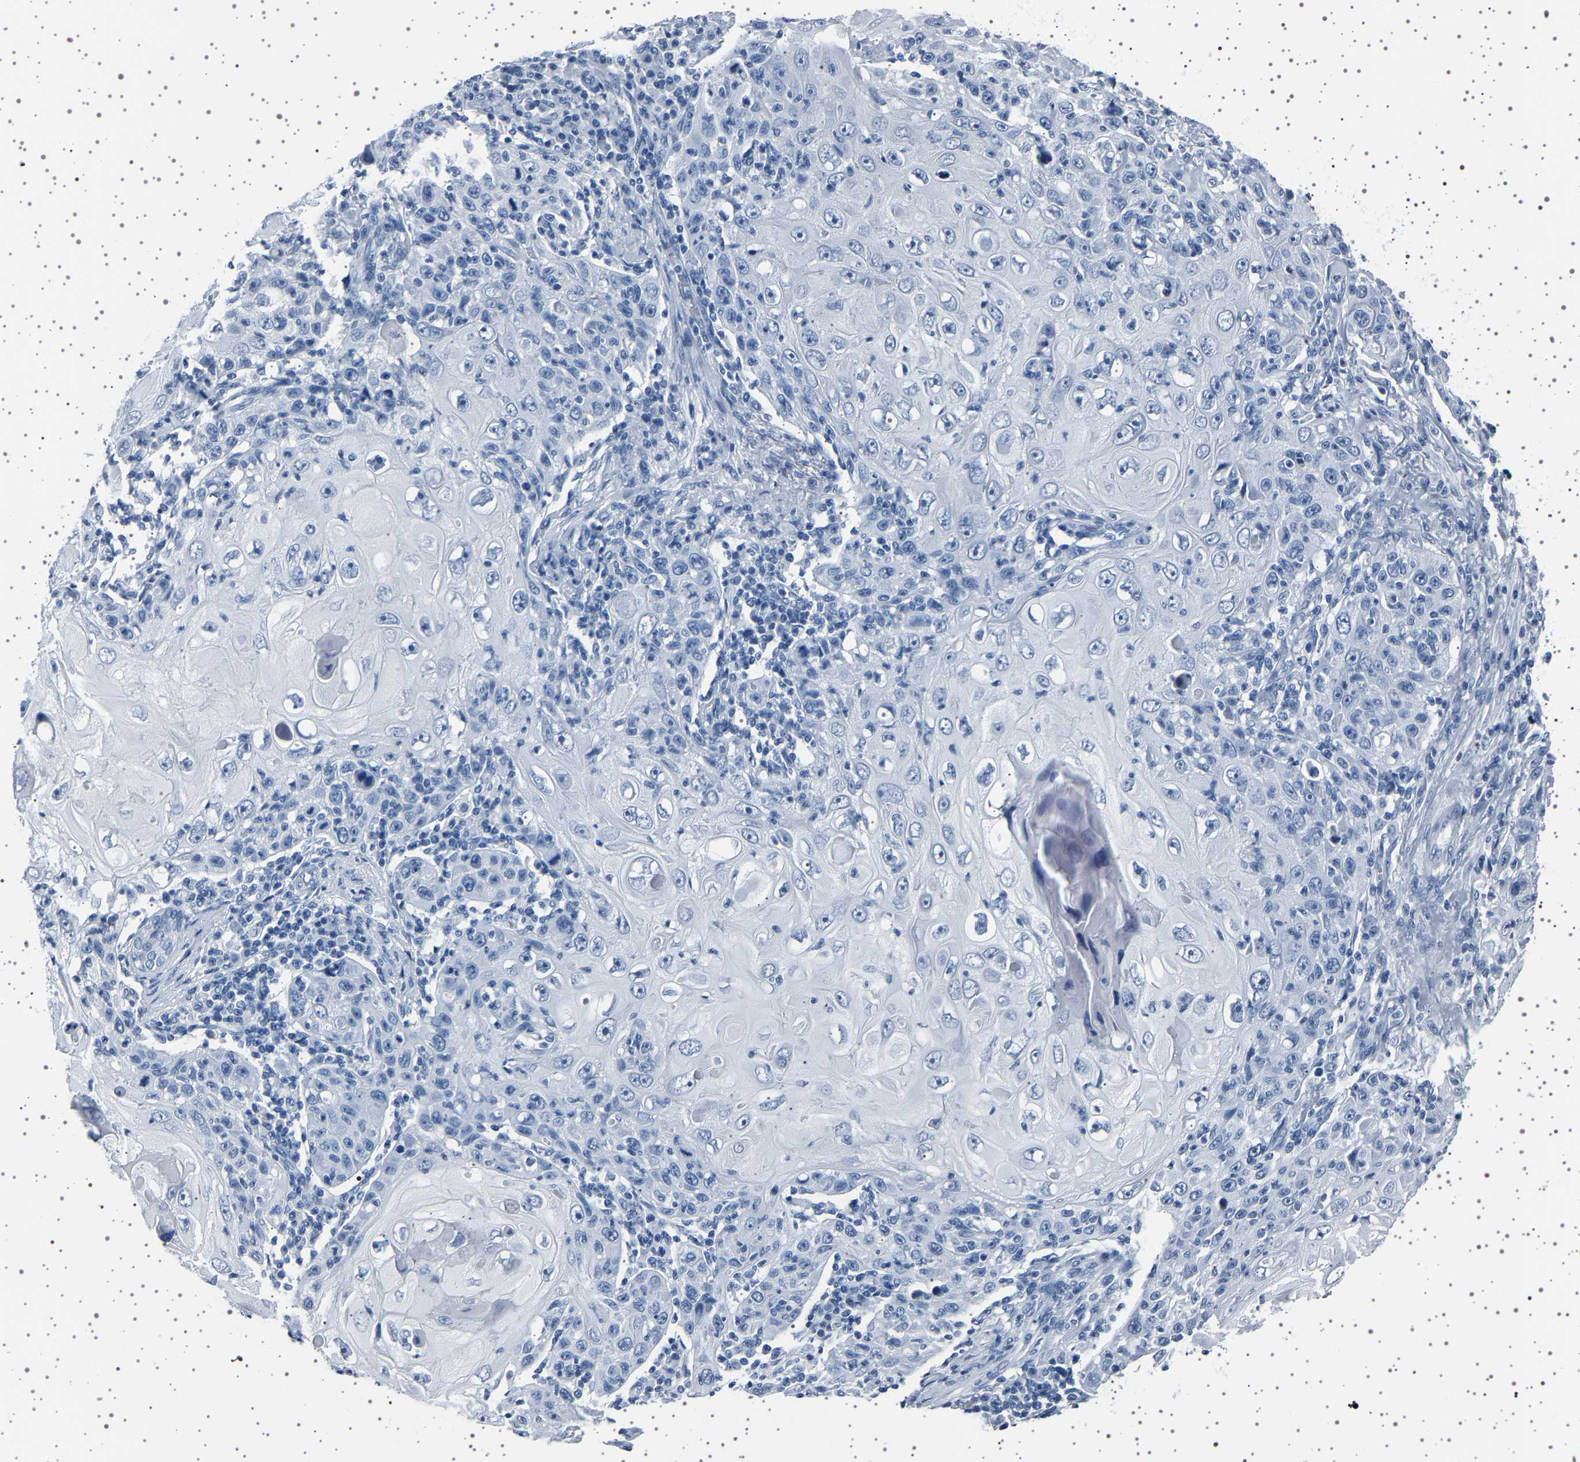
{"staining": {"intensity": "negative", "quantity": "none", "location": "none"}, "tissue": "skin cancer", "cell_type": "Tumor cells", "image_type": "cancer", "snomed": [{"axis": "morphology", "description": "Squamous cell carcinoma, NOS"}, {"axis": "topography", "description": "Skin"}], "caption": "Tumor cells show no significant positivity in skin cancer.", "gene": "TFF3", "patient": {"sex": "female", "age": 88}}